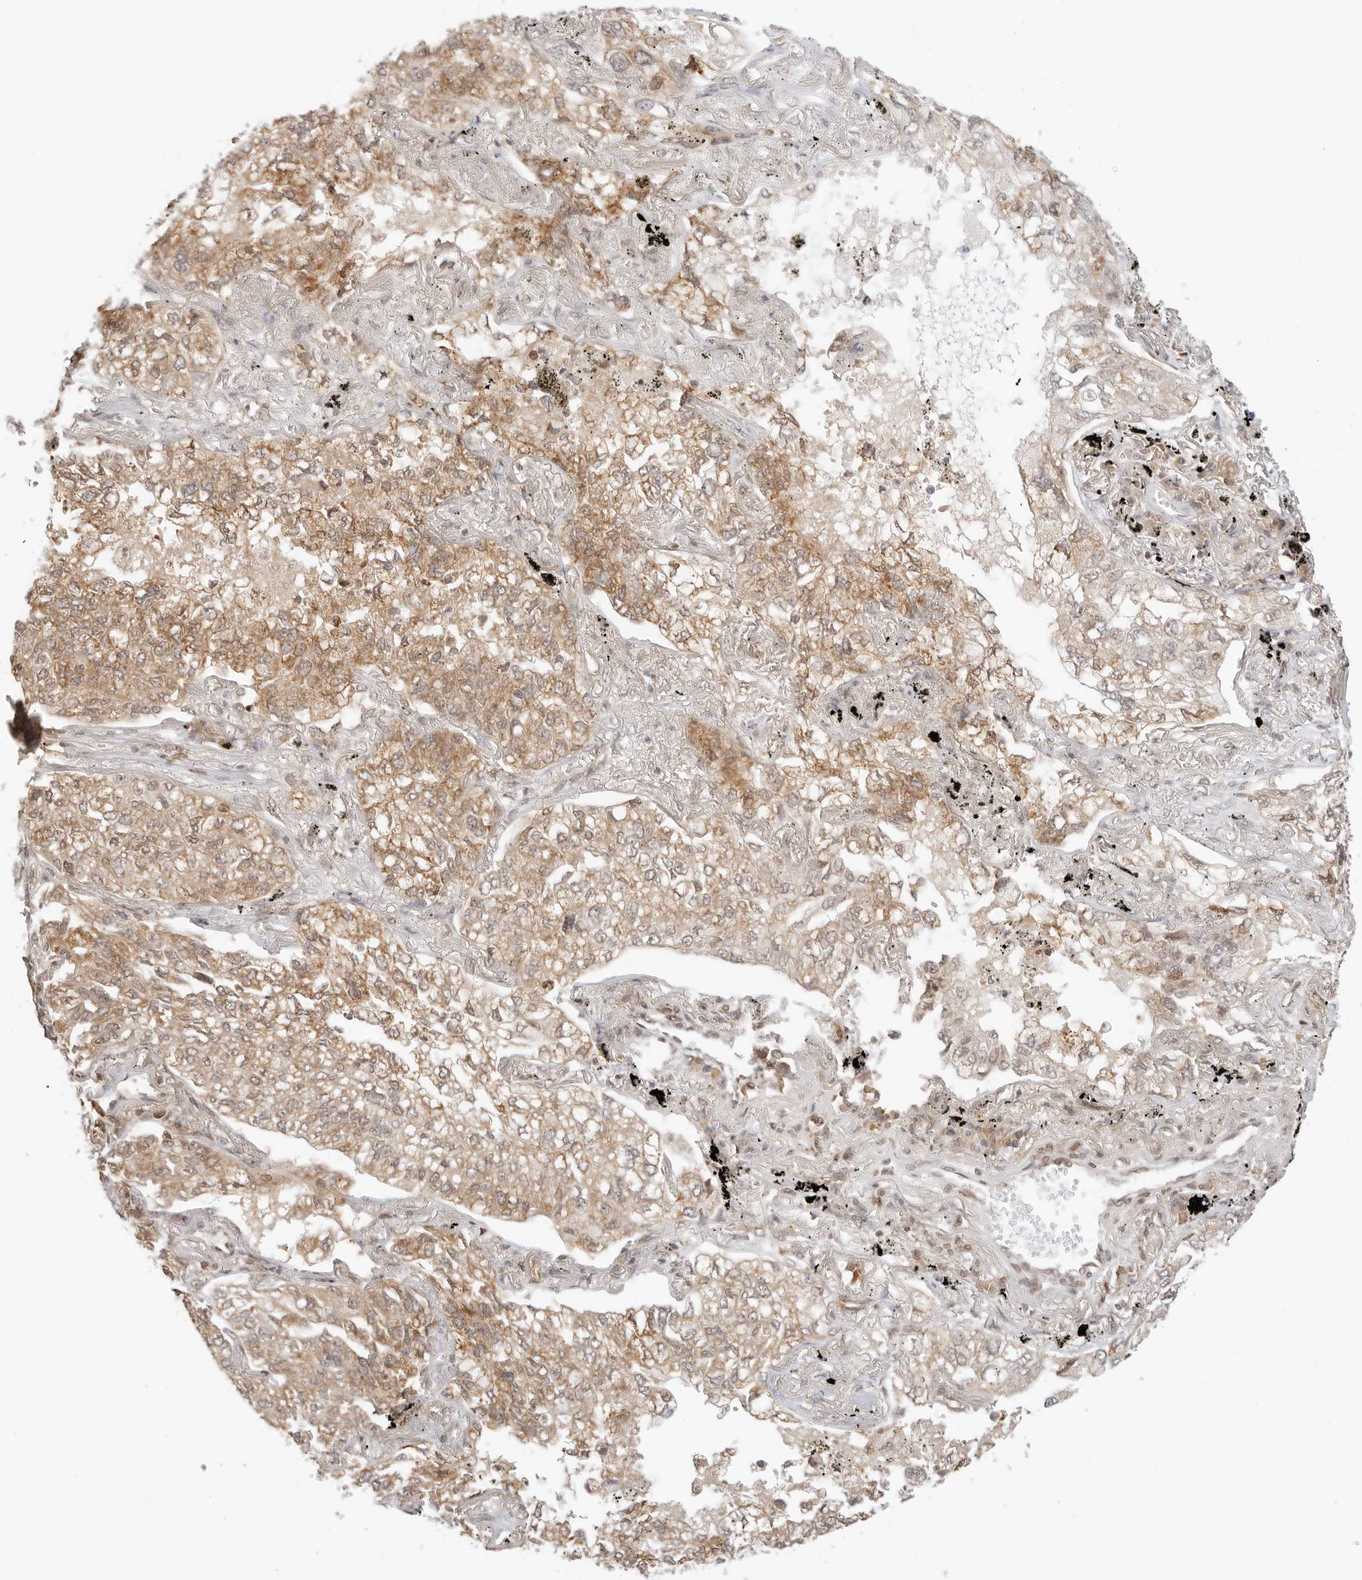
{"staining": {"intensity": "moderate", "quantity": ">75%", "location": "cytoplasmic/membranous"}, "tissue": "lung cancer", "cell_type": "Tumor cells", "image_type": "cancer", "snomed": [{"axis": "morphology", "description": "Adenocarcinoma, NOS"}, {"axis": "topography", "description": "Lung"}], "caption": "Immunohistochemical staining of human adenocarcinoma (lung) demonstrates medium levels of moderate cytoplasmic/membranous expression in about >75% of tumor cells.", "gene": "POLH", "patient": {"sex": "male", "age": 65}}